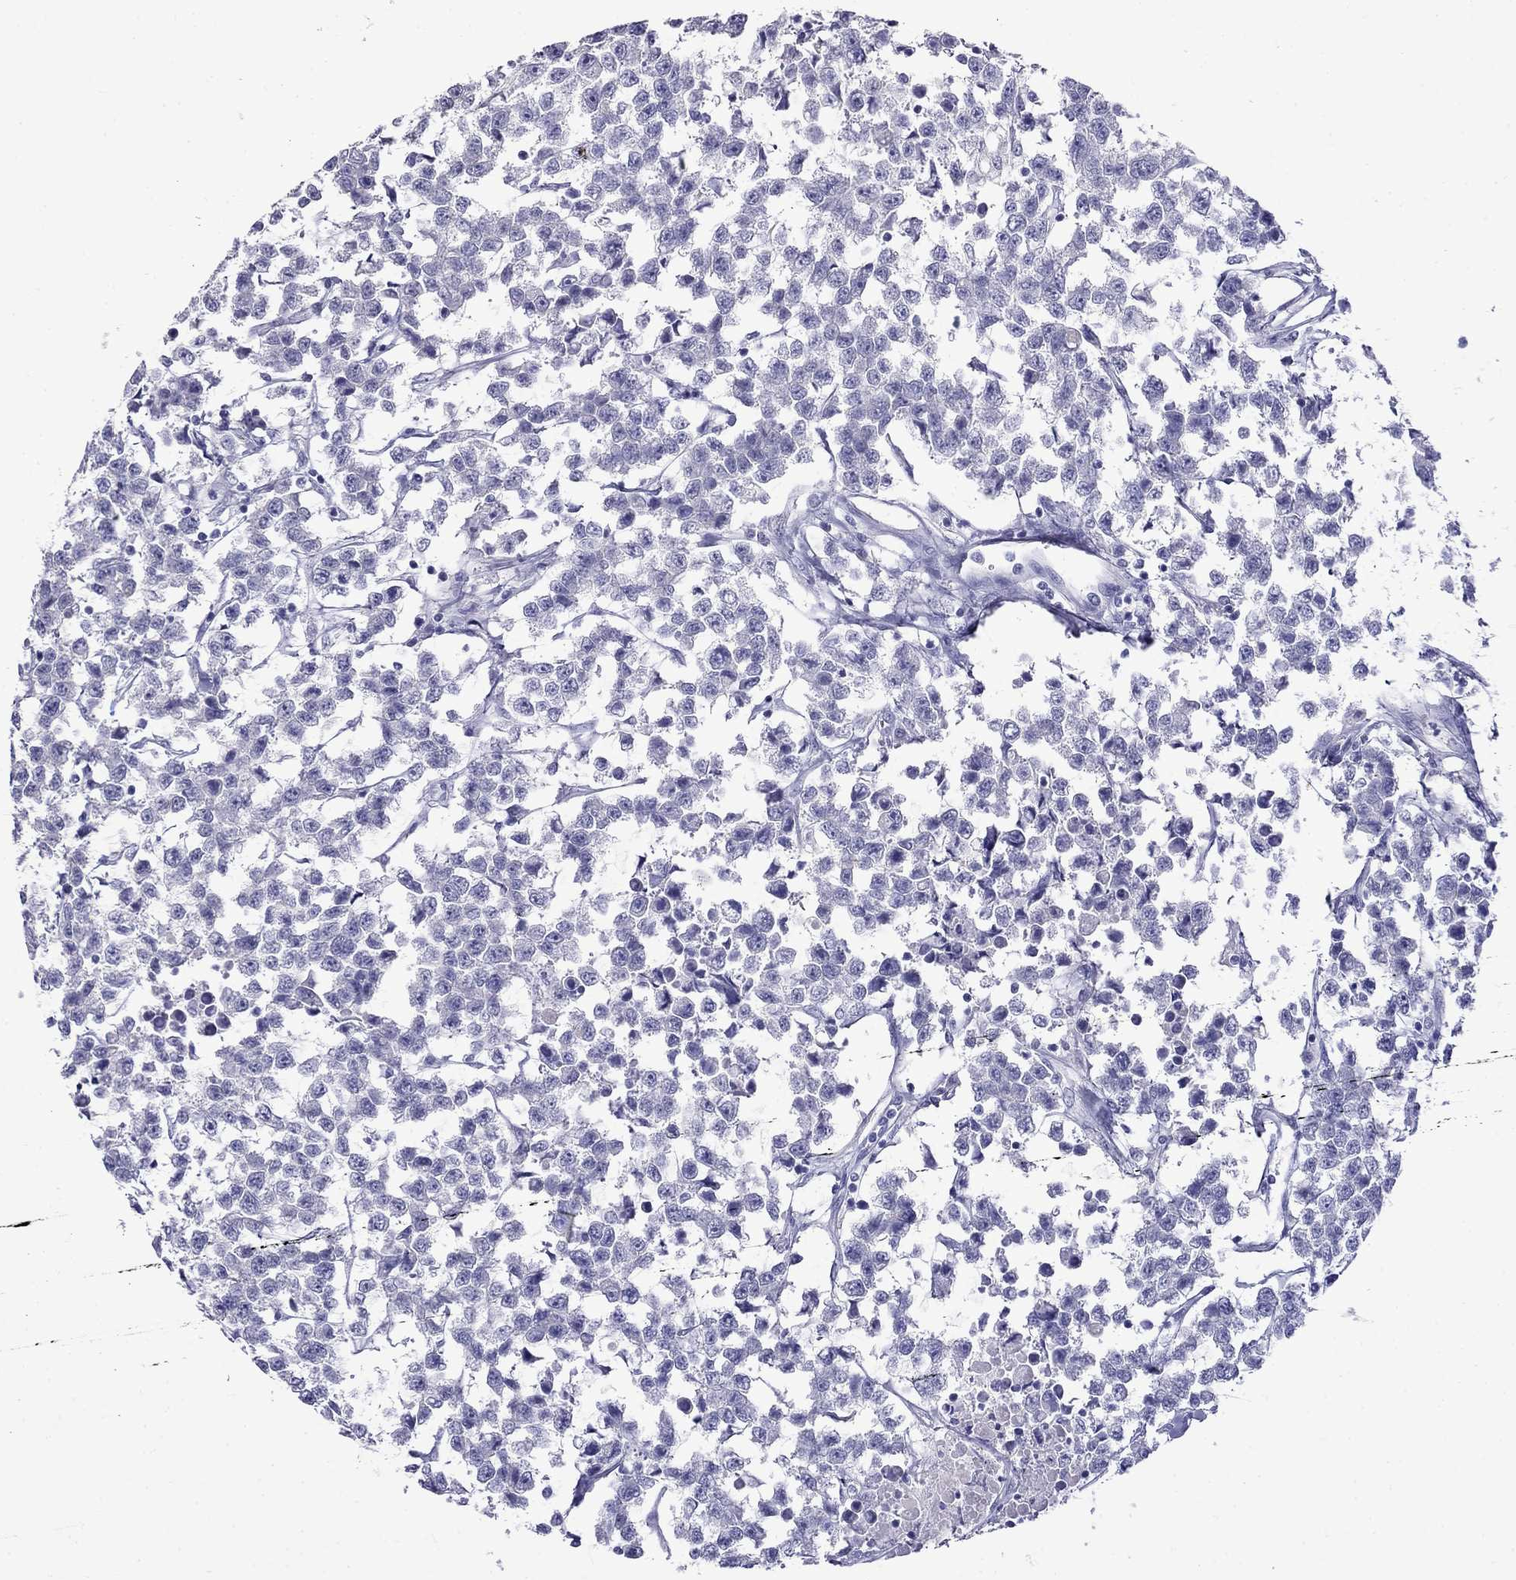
{"staining": {"intensity": "negative", "quantity": "none", "location": "none"}, "tissue": "testis cancer", "cell_type": "Tumor cells", "image_type": "cancer", "snomed": [{"axis": "morphology", "description": "Seminoma, NOS"}, {"axis": "topography", "description": "Testis"}], "caption": "An image of human testis cancer (seminoma) is negative for staining in tumor cells. (Stains: DAB immunohistochemistry with hematoxylin counter stain, Microscopy: brightfield microscopy at high magnification).", "gene": "MYO15A", "patient": {"sex": "male", "age": 59}}